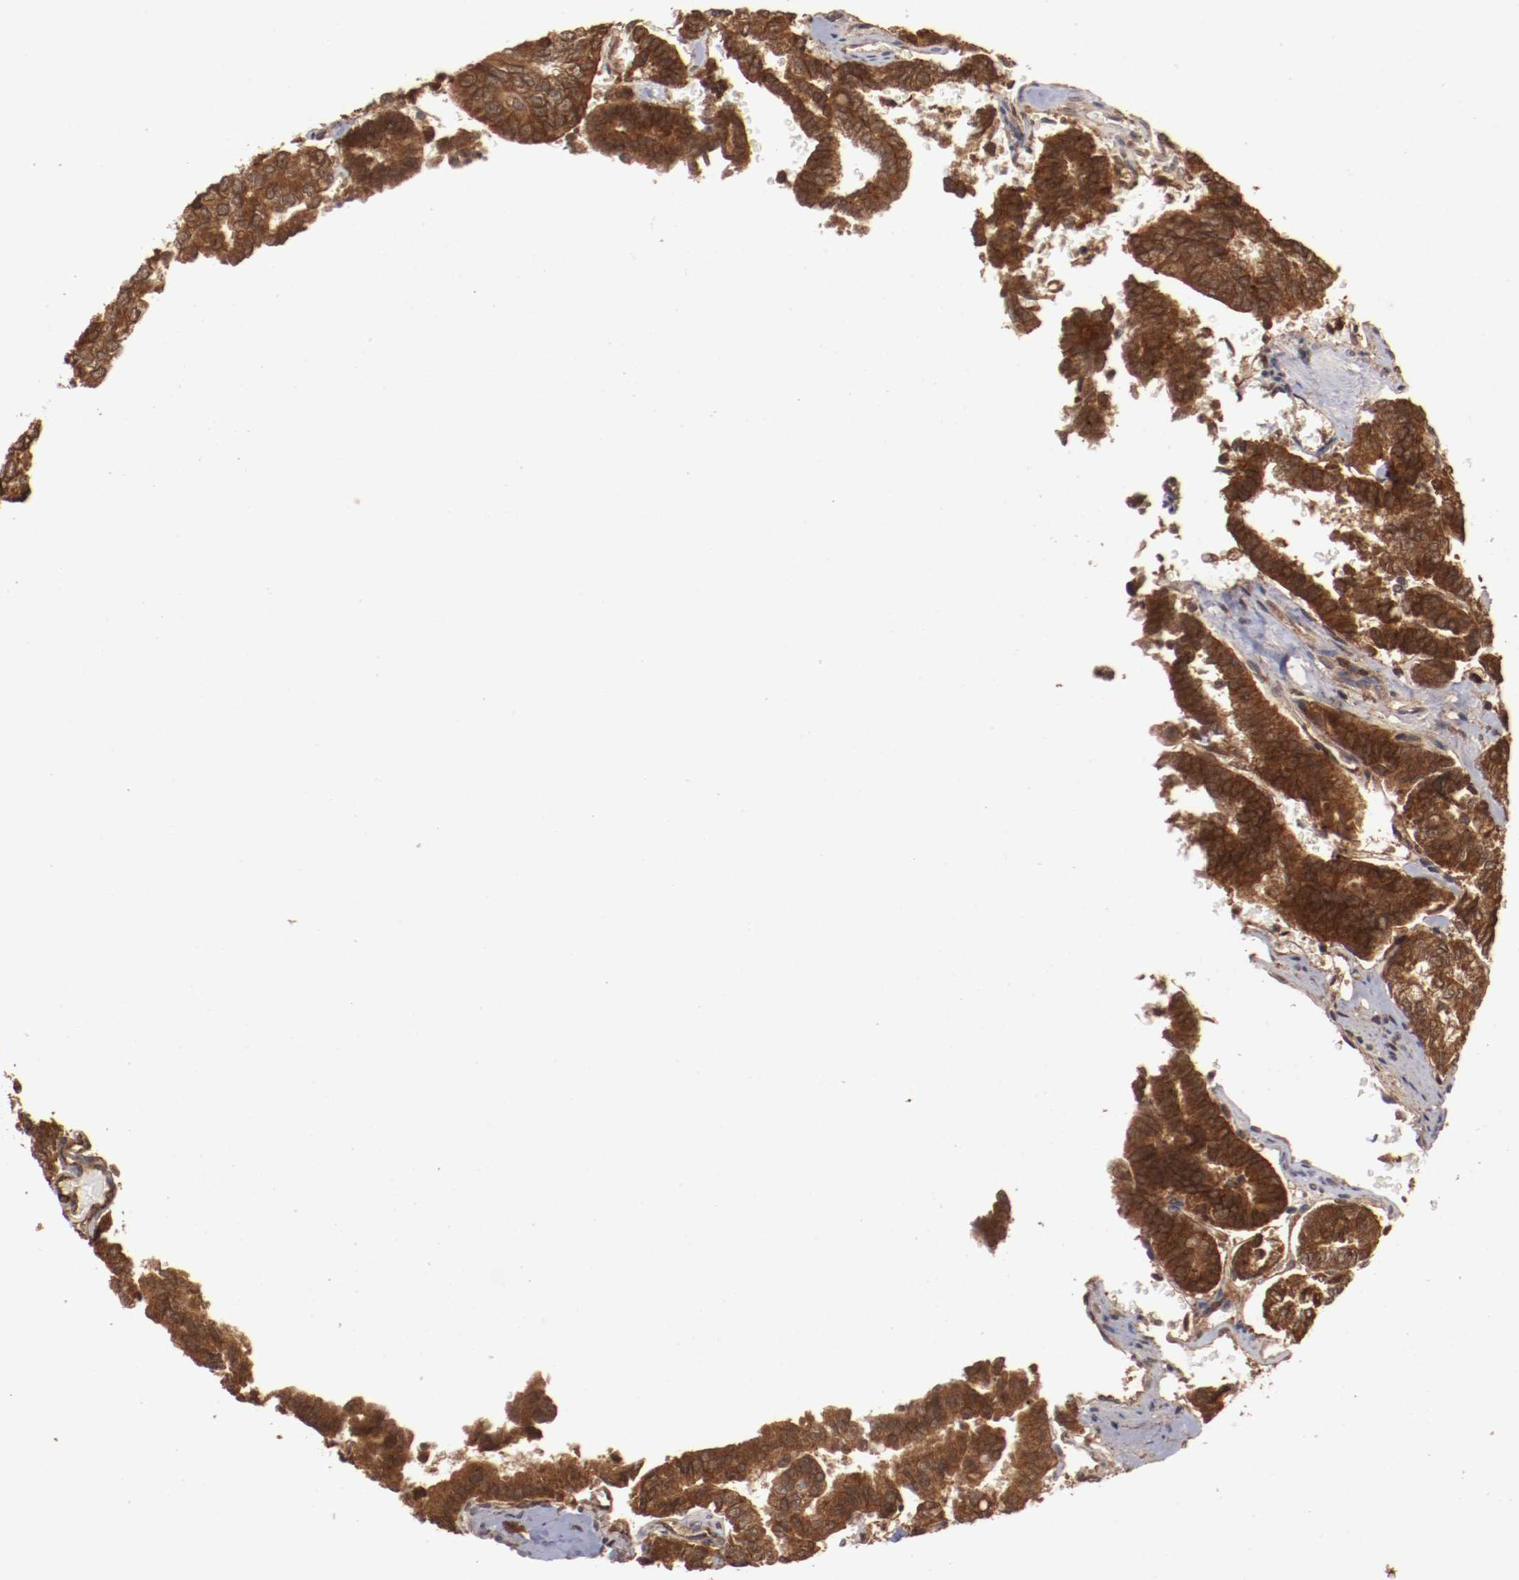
{"staining": {"intensity": "strong", "quantity": ">75%", "location": "cytoplasmic/membranous"}, "tissue": "thyroid cancer", "cell_type": "Tumor cells", "image_type": "cancer", "snomed": [{"axis": "morphology", "description": "Papillary adenocarcinoma, NOS"}, {"axis": "topography", "description": "Thyroid gland"}], "caption": "Protein analysis of thyroid cancer (papillary adenocarcinoma) tissue displays strong cytoplasmic/membranous positivity in approximately >75% of tumor cells. The protein is stained brown, and the nuclei are stained in blue (DAB IHC with brightfield microscopy, high magnification).", "gene": "TENM1", "patient": {"sex": "female", "age": 35}}